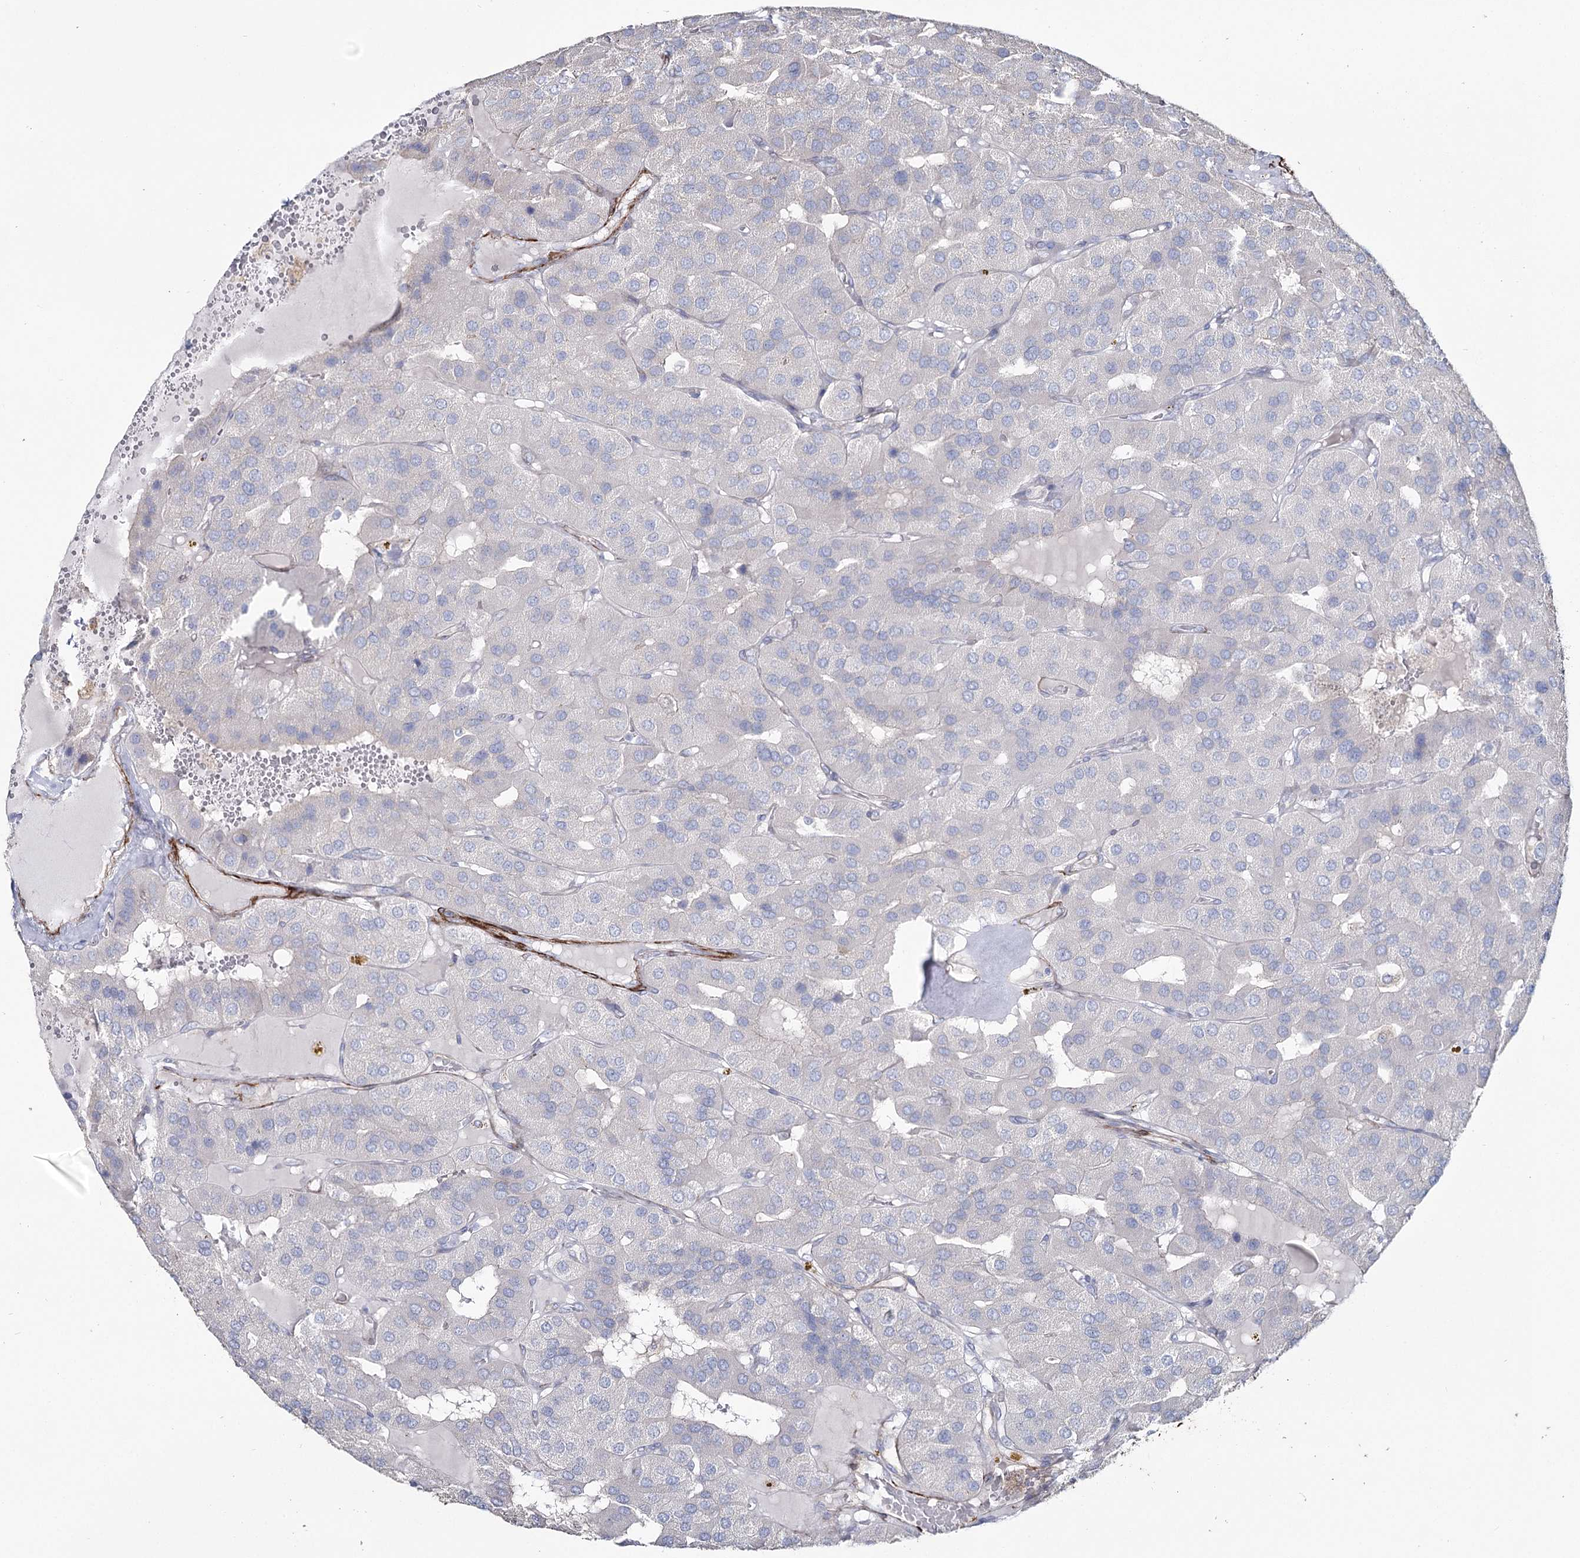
{"staining": {"intensity": "negative", "quantity": "none", "location": "none"}, "tissue": "parathyroid gland", "cell_type": "Glandular cells", "image_type": "normal", "snomed": [{"axis": "morphology", "description": "Normal tissue, NOS"}, {"axis": "morphology", "description": "Adenoma, NOS"}, {"axis": "topography", "description": "Parathyroid gland"}], "caption": "A high-resolution histopathology image shows immunohistochemistry (IHC) staining of benign parathyroid gland, which exhibits no significant expression in glandular cells. Nuclei are stained in blue.", "gene": "SUMF1", "patient": {"sex": "female", "age": 86}}